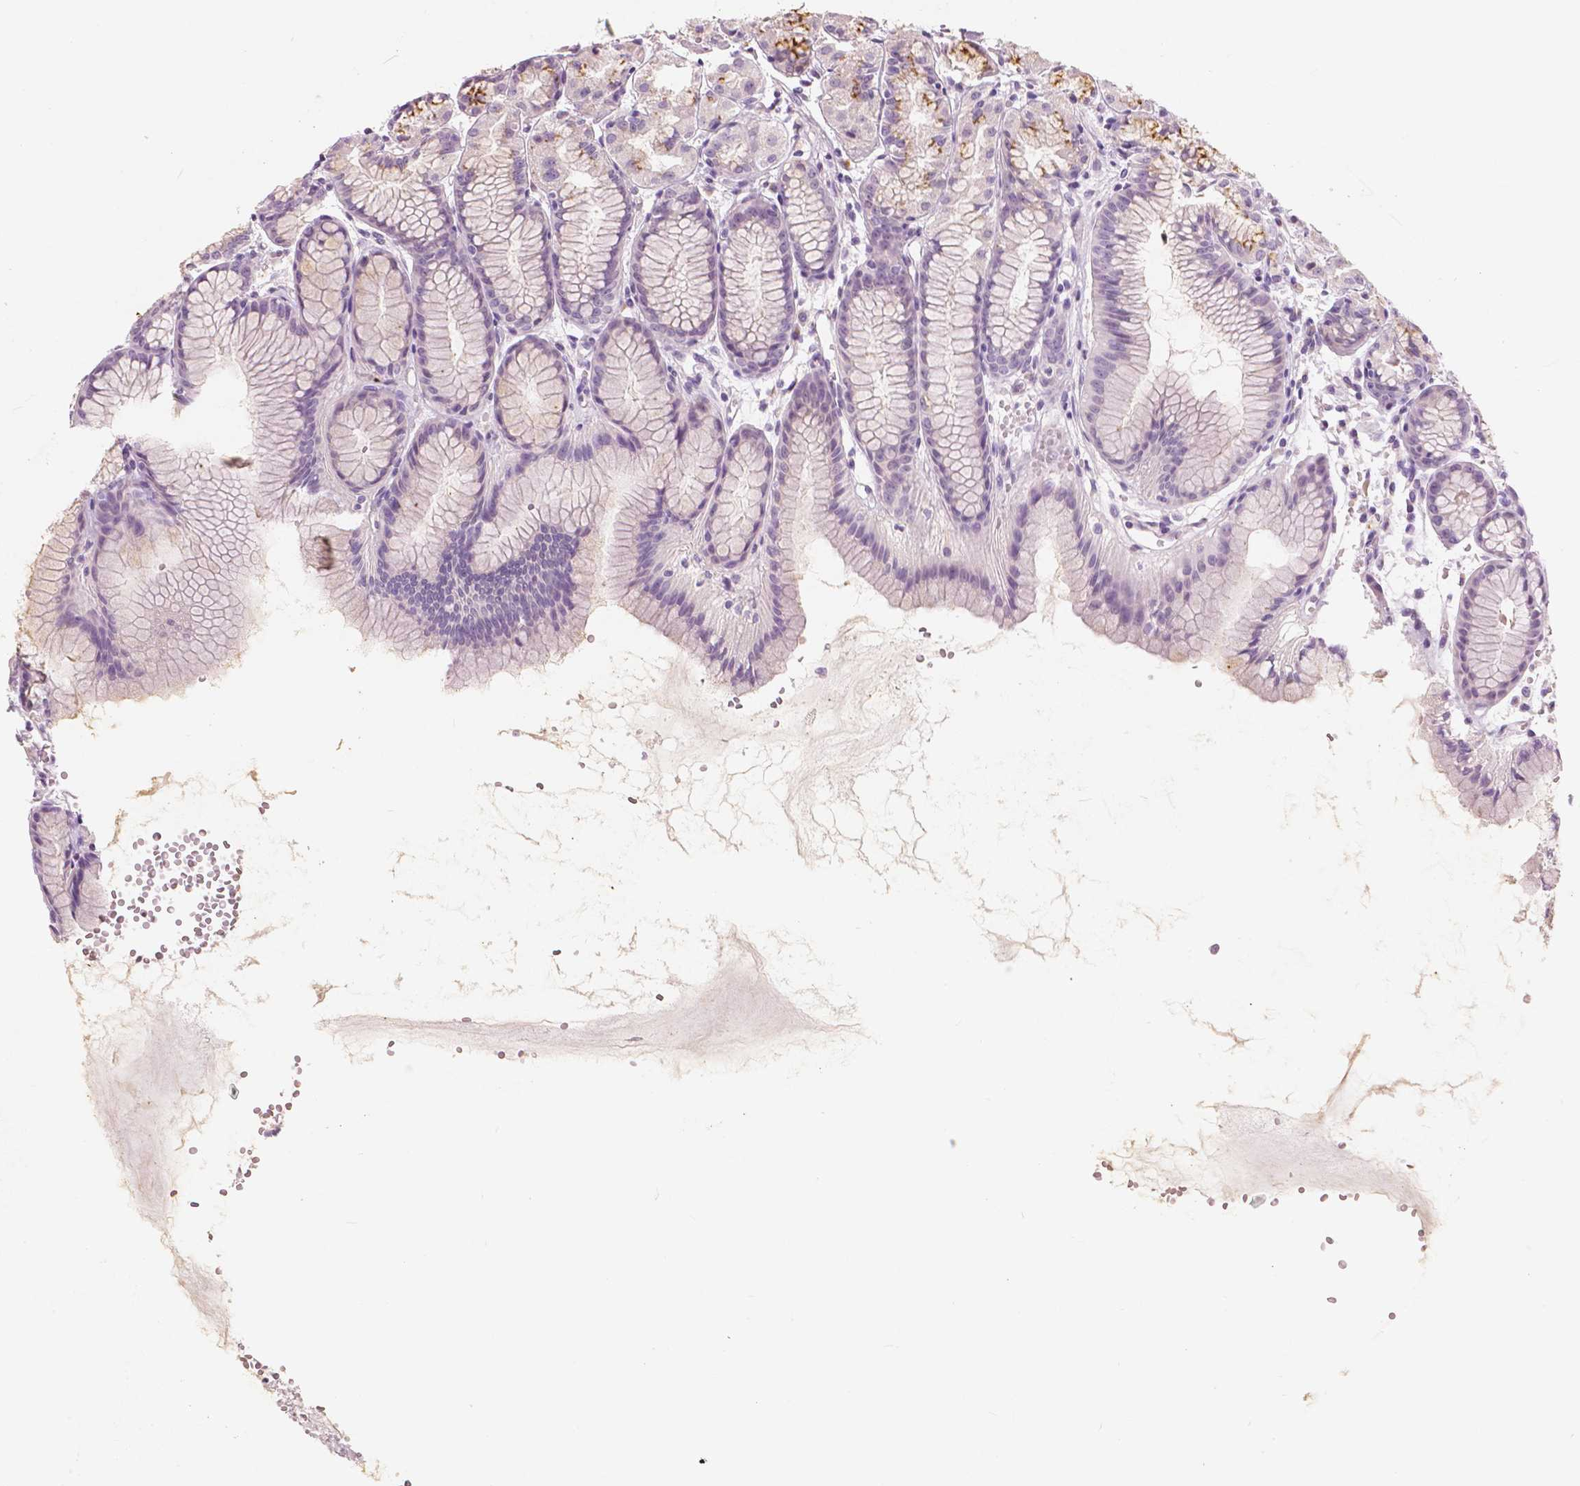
{"staining": {"intensity": "strong", "quantity": "<25%", "location": "cytoplasmic/membranous"}, "tissue": "stomach", "cell_type": "Glandular cells", "image_type": "normal", "snomed": [{"axis": "morphology", "description": "Normal tissue, NOS"}, {"axis": "topography", "description": "Stomach, upper"}], "caption": "The histopathology image reveals staining of benign stomach, revealing strong cytoplasmic/membranous protein positivity (brown color) within glandular cells.", "gene": "A4GNT", "patient": {"sex": "male", "age": 47}}